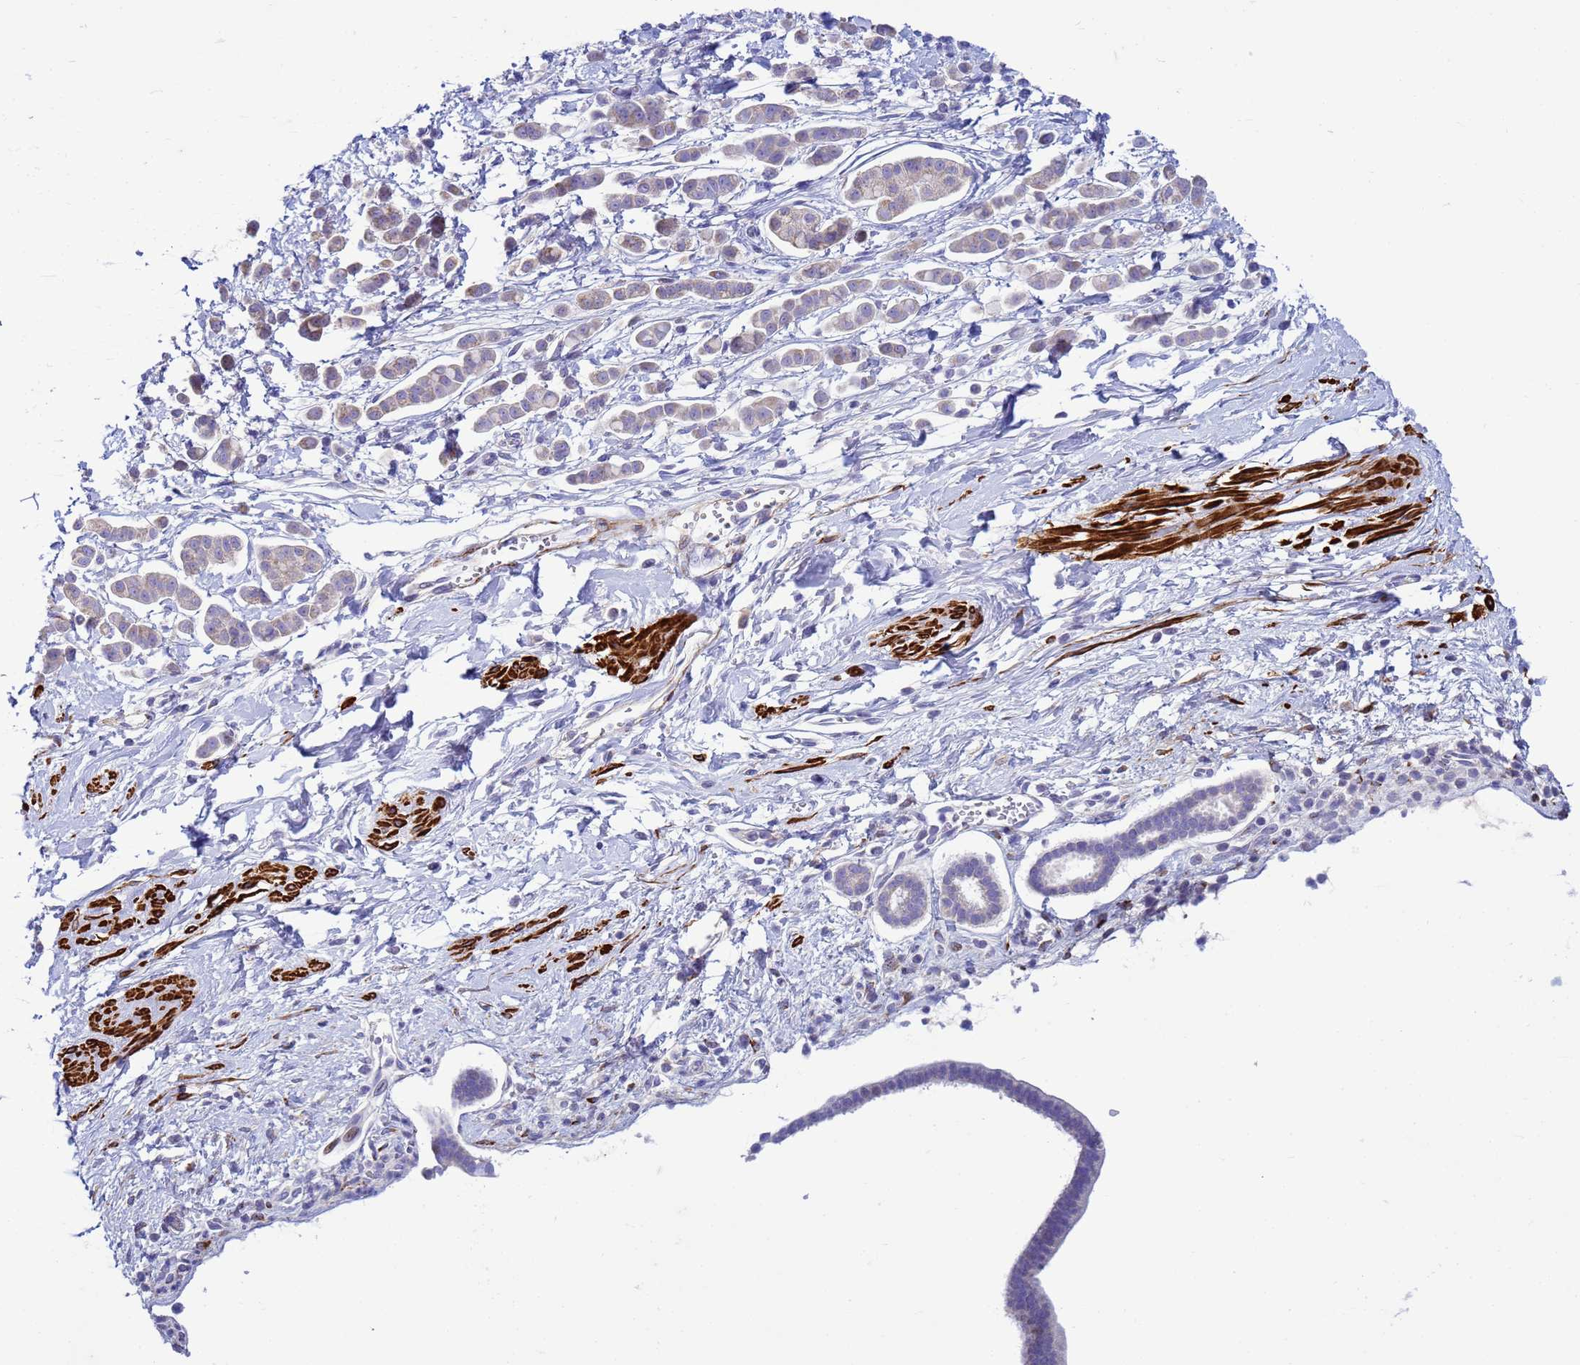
{"staining": {"intensity": "weak", "quantity": "<25%", "location": "cytoplasmic/membranous"}, "tissue": "pancreatic cancer", "cell_type": "Tumor cells", "image_type": "cancer", "snomed": [{"axis": "morphology", "description": "Normal tissue, NOS"}, {"axis": "morphology", "description": "Adenocarcinoma, NOS"}, {"axis": "topography", "description": "Pancreas"}], "caption": "This is an immunohistochemistry image of pancreatic cancer. There is no expression in tumor cells.", "gene": "P2RX7", "patient": {"sex": "female", "age": 64}}